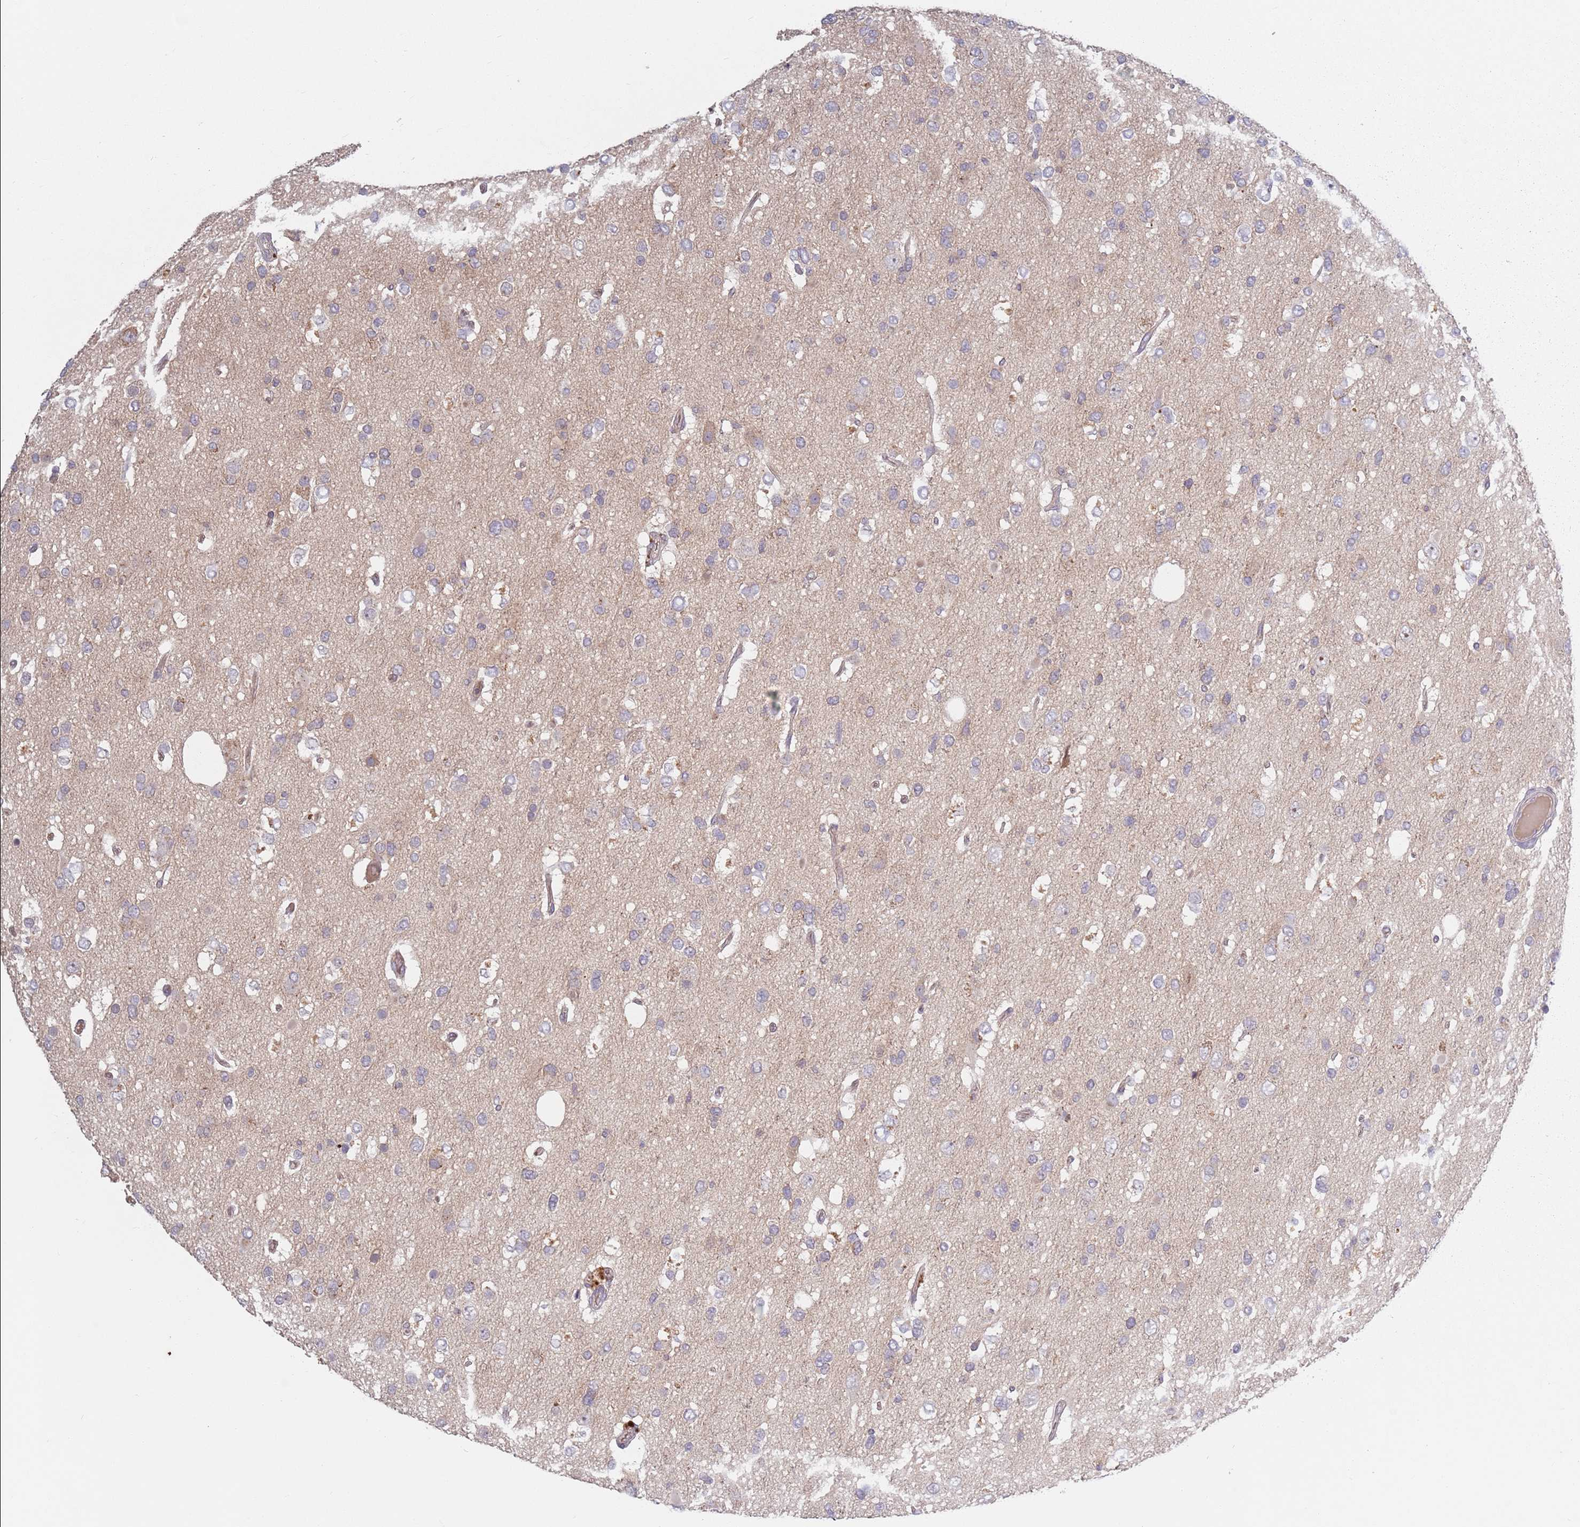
{"staining": {"intensity": "weak", "quantity": "<25%", "location": "cytoplasmic/membranous"}, "tissue": "glioma", "cell_type": "Tumor cells", "image_type": "cancer", "snomed": [{"axis": "morphology", "description": "Glioma, malignant, High grade"}, {"axis": "topography", "description": "Brain"}], "caption": "The photomicrograph demonstrates no significant staining in tumor cells of malignant high-grade glioma.", "gene": "ASB13", "patient": {"sex": "male", "age": 53}}